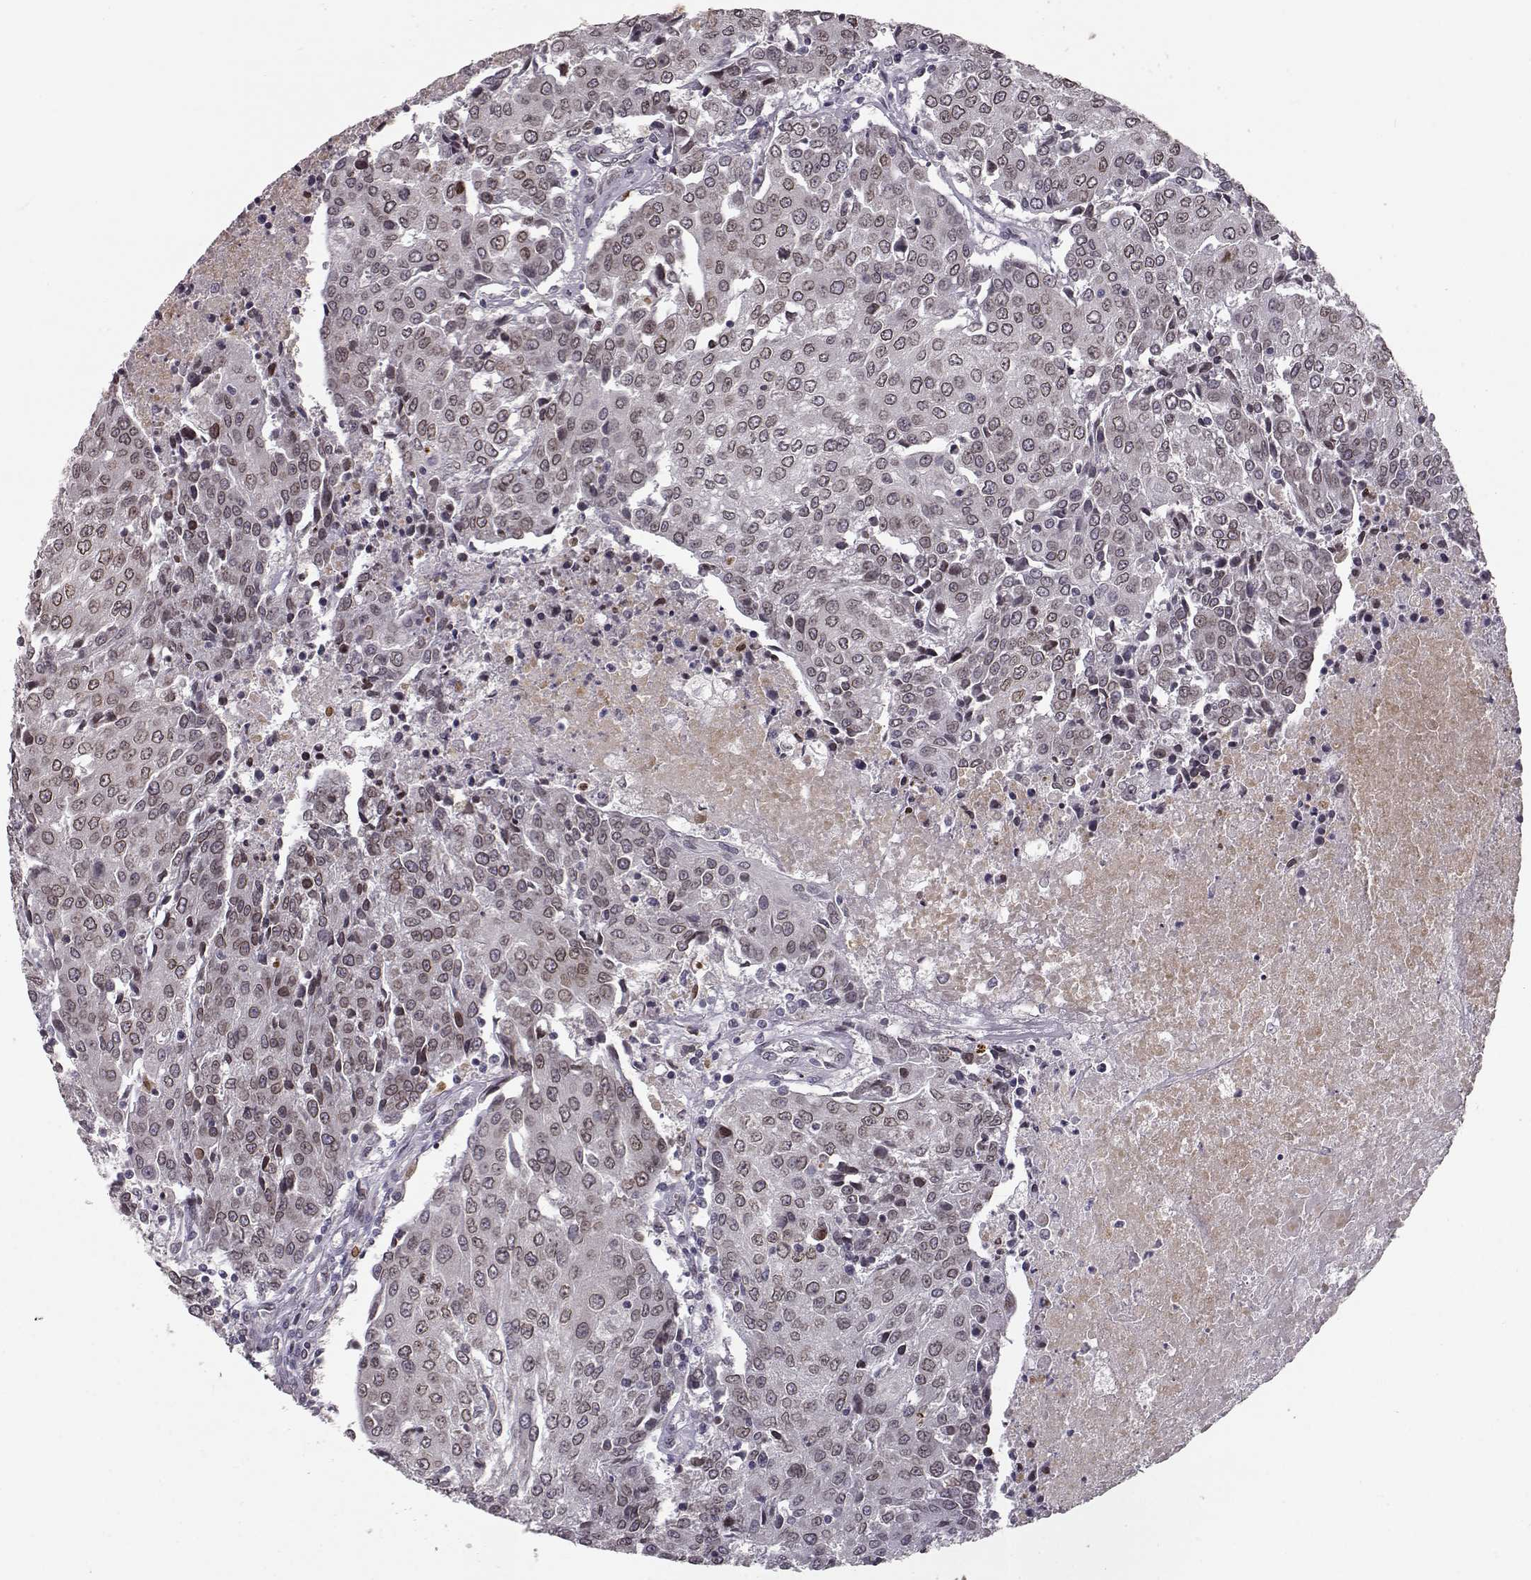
{"staining": {"intensity": "weak", "quantity": ">75%", "location": "cytoplasmic/membranous,nuclear"}, "tissue": "urothelial cancer", "cell_type": "Tumor cells", "image_type": "cancer", "snomed": [{"axis": "morphology", "description": "Urothelial carcinoma, High grade"}, {"axis": "topography", "description": "Urinary bladder"}], "caption": "Protein staining of high-grade urothelial carcinoma tissue demonstrates weak cytoplasmic/membranous and nuclear expression in about >75% of tumor cells.", "gene": "NUP37", "patient": {"sex": "female", "age": 85}}